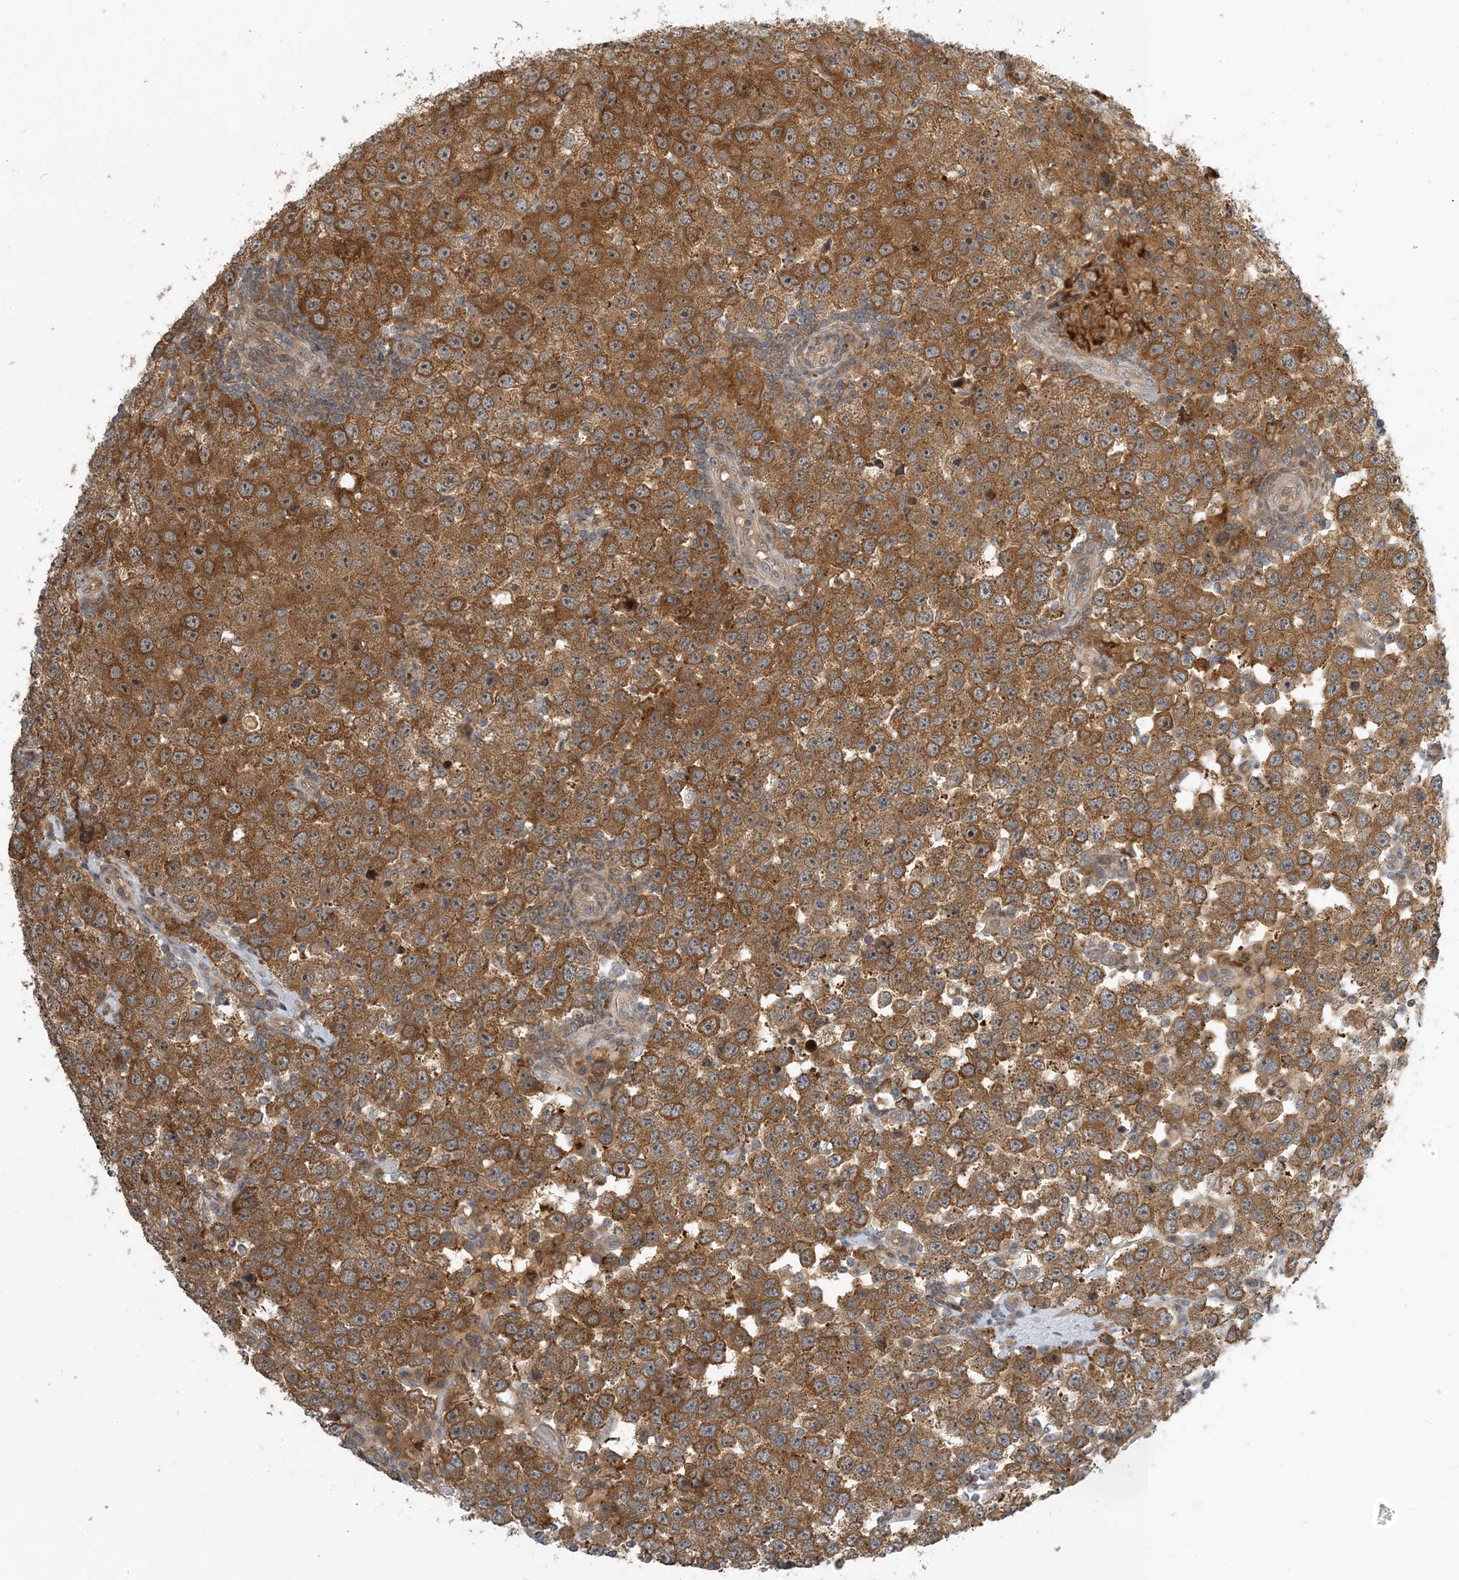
{"staining": {"intensity": "moderate", "quantity": ">75%", "location": "cytoplasmic/membranous"}, "tissue": "testis cancer", "cell_type": "Tumor cells", "image_type": "cancer", "snomed": [{"axis": "morphology", "description": "Seminoma, NOS"}, {"axis": "topography", "description": "Testis"}], "caption": "Tumor cells reveal medium levels of moderate cytoplasmic/membranous expression in approximately >75% of cells in human seminoma (testis).", "gene": "ZBTB3", "patient": {"sex": "male", "age": 28}}